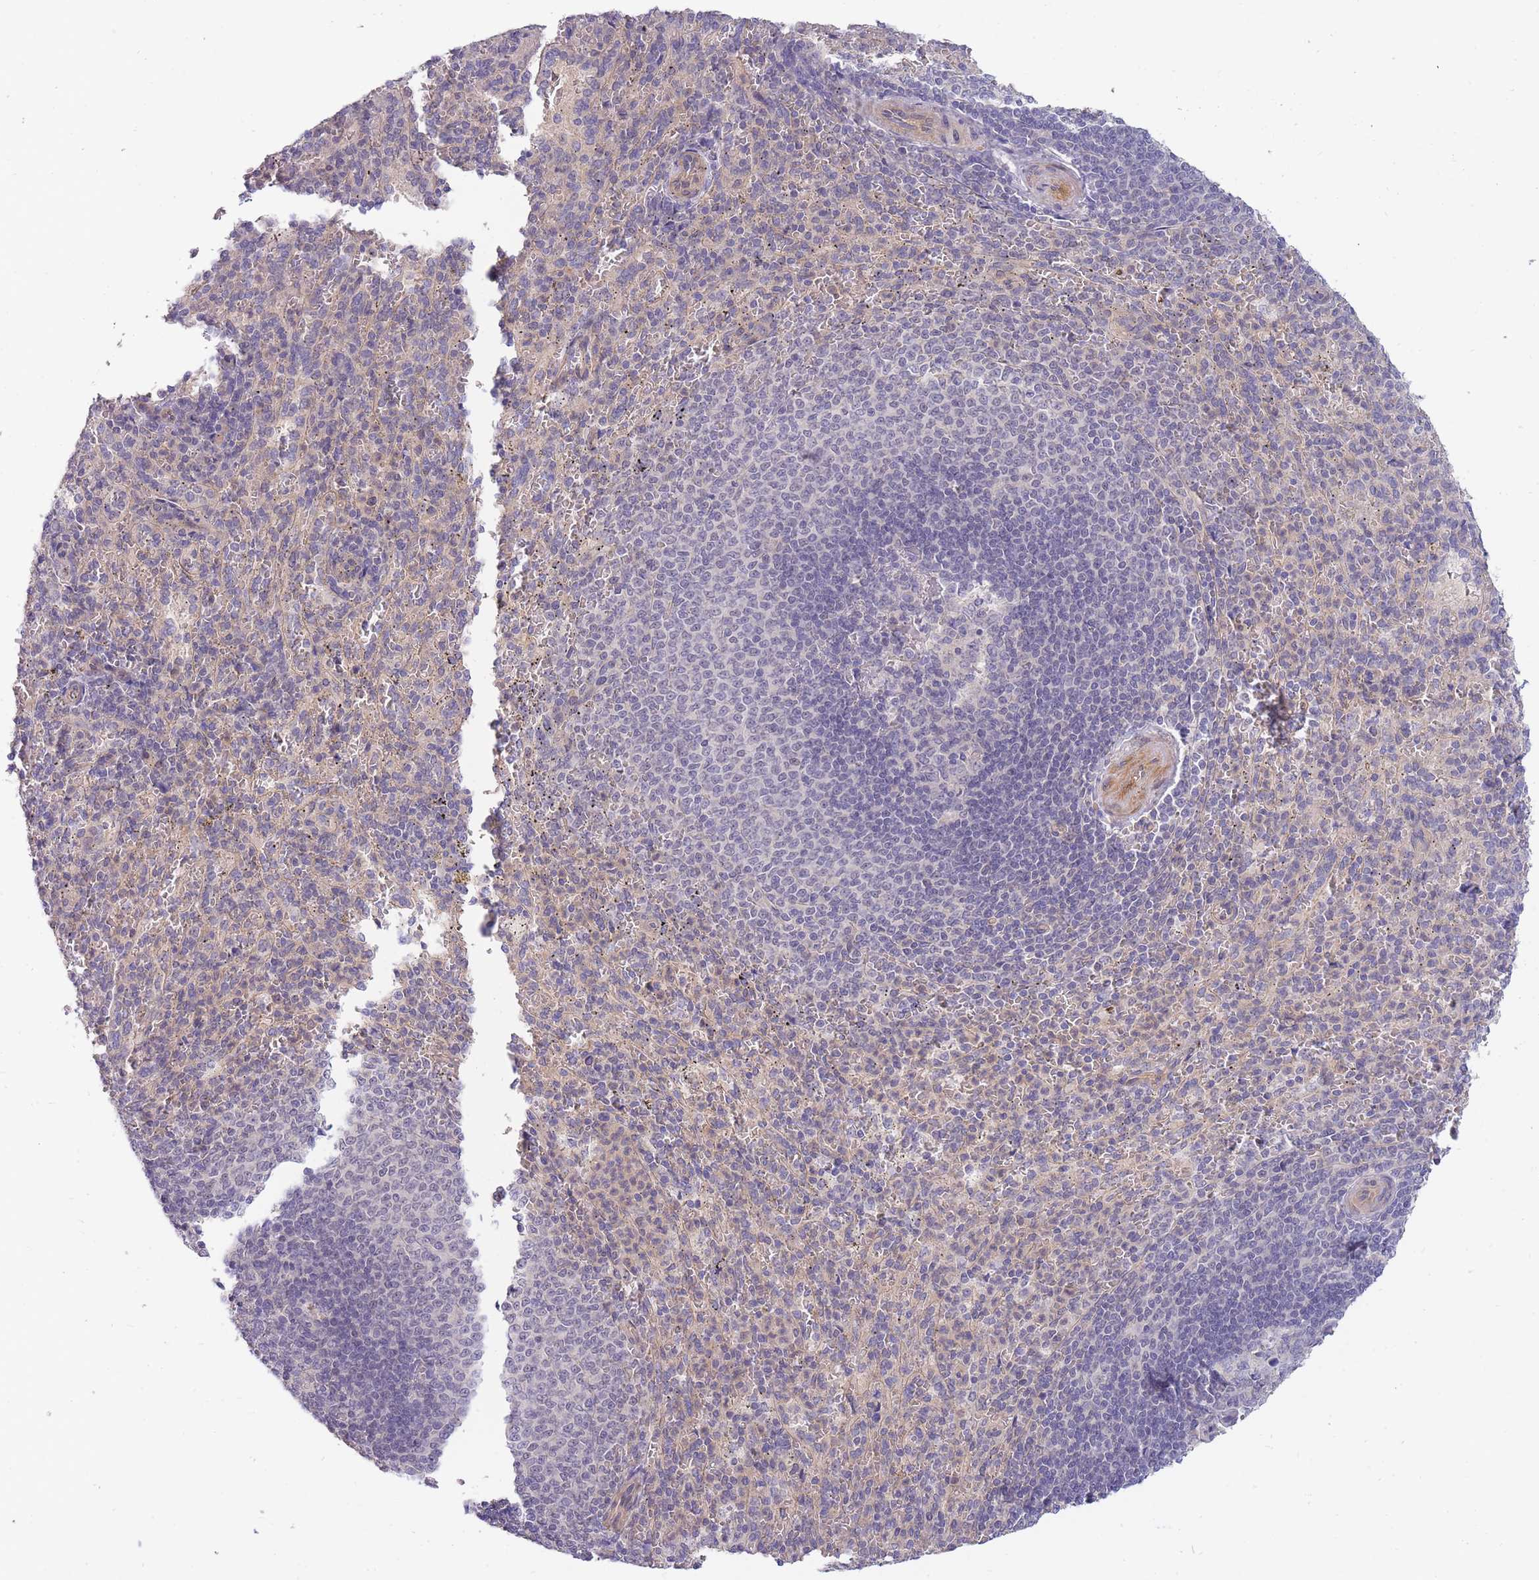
{"staining": {"intensity": "negative", "quantity": "none", "location": "none"}, "tissue": "spleen", "cell_type": "Cells in red pulp", "image_type": "normal", "snomed": [{"axis": "morphology", "description": "Normal tissue, NOS"}, {"axis": "topography", "description": "Spleen"}], "caption": "Immunohistochemical staining of unremarkable spleen shows no significant positivity in cells in red pulp.", "gene": "SMC6", "patient": {"sex": "female", "age": 21}}